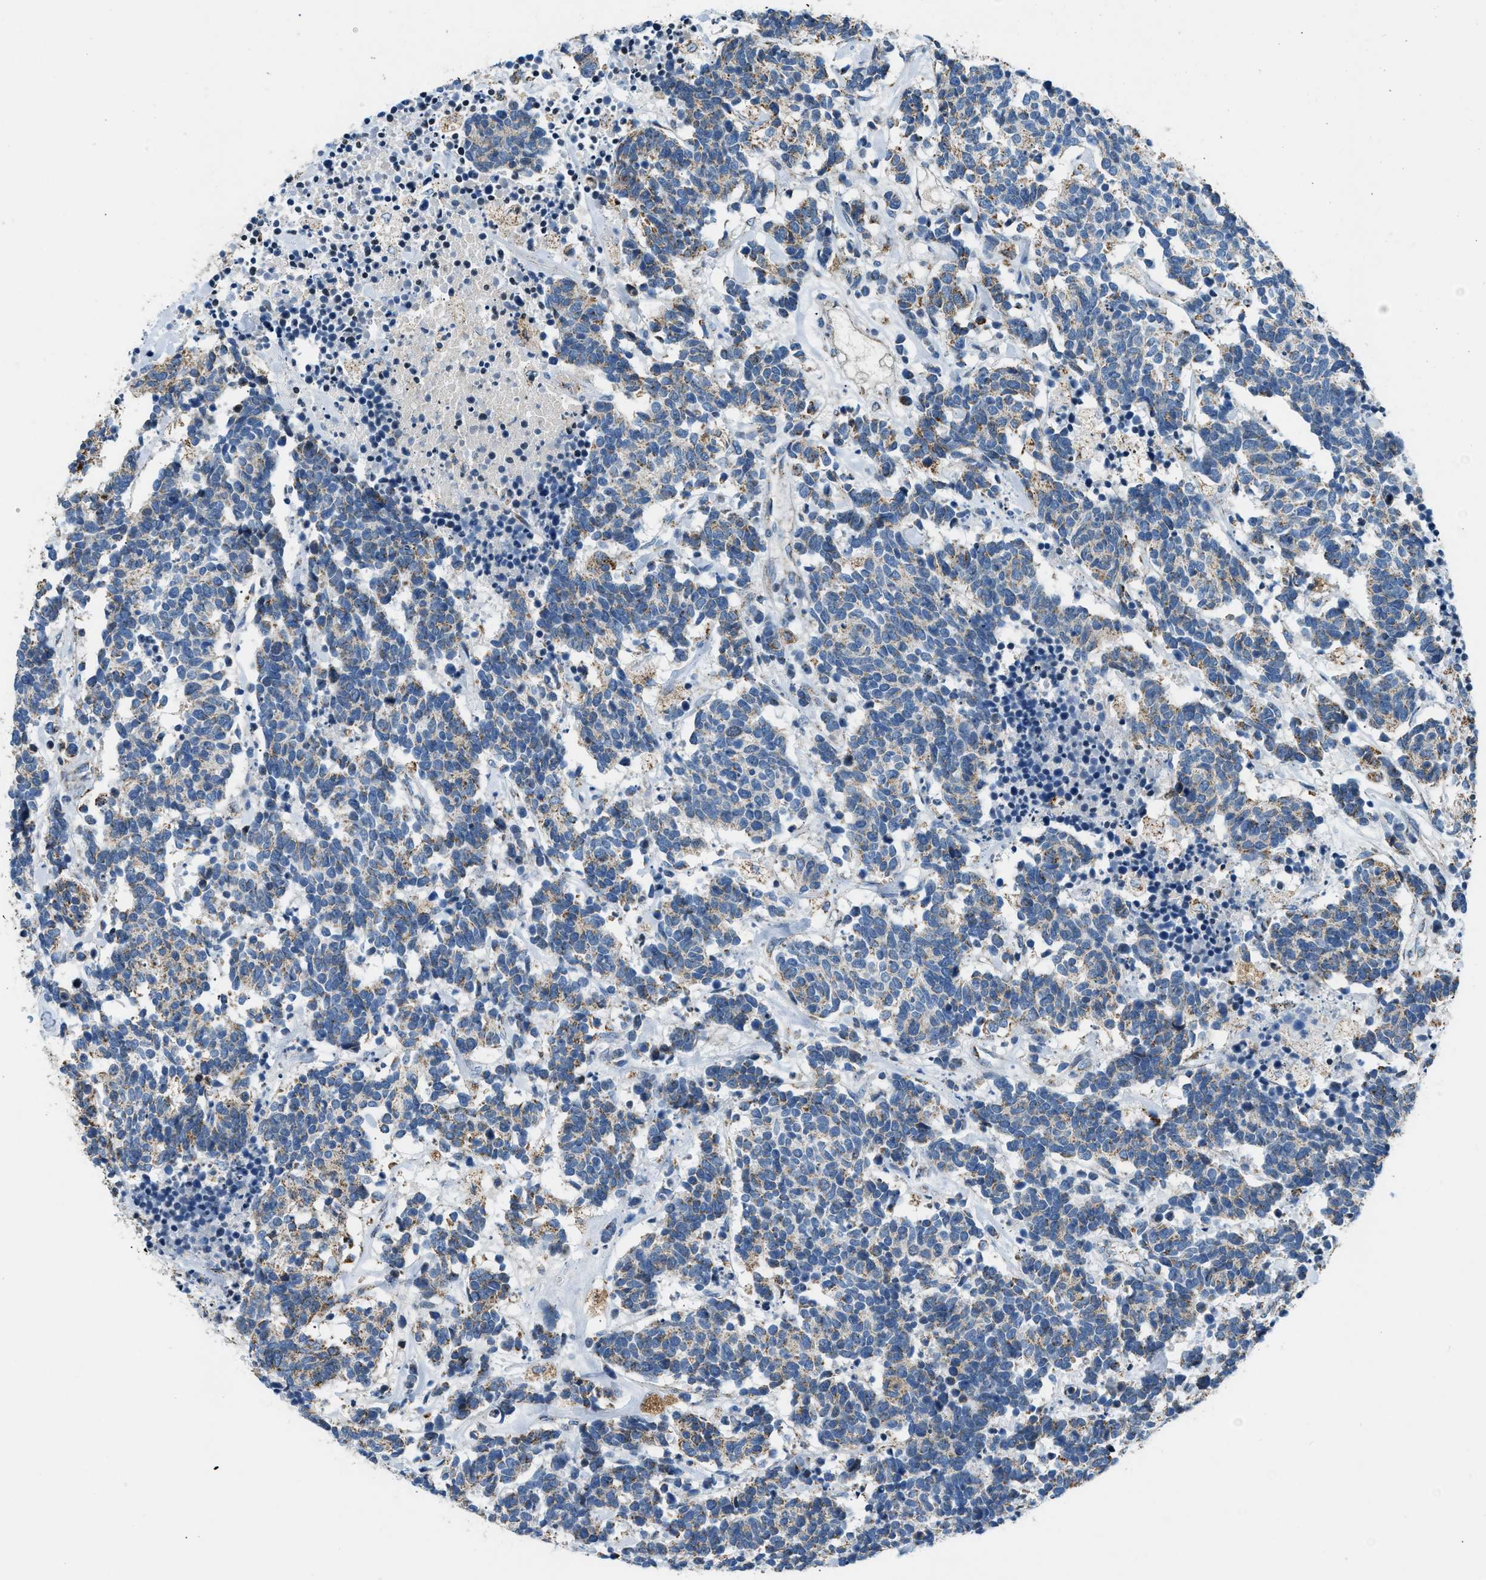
{"staining": {"intensity": "weak", "quantity": "25%-75%", "location": "cytoplasmic/membranous"}, "tissue": "carcinoid", "cell_type": "Tumor cells", "image_type": "cancer", "snomed": [{"axis": "morphology", "description": "Carcinoma, NOS"}, {"axis": "morphology", "description": "Carcinoid, malignant, NOS"}, {"axis": "topography", "description": "Urinary bladder"}], "caption": "DAB (3,3'-diaminobenzidine) immunohistochemical staining of carcinoid displays weak cytoplasmic/membranous protein staining in approximately 25%-75% of tumor cells.", "gene": "ACADVL", "patient": {"sex": "male", "age": 57}}